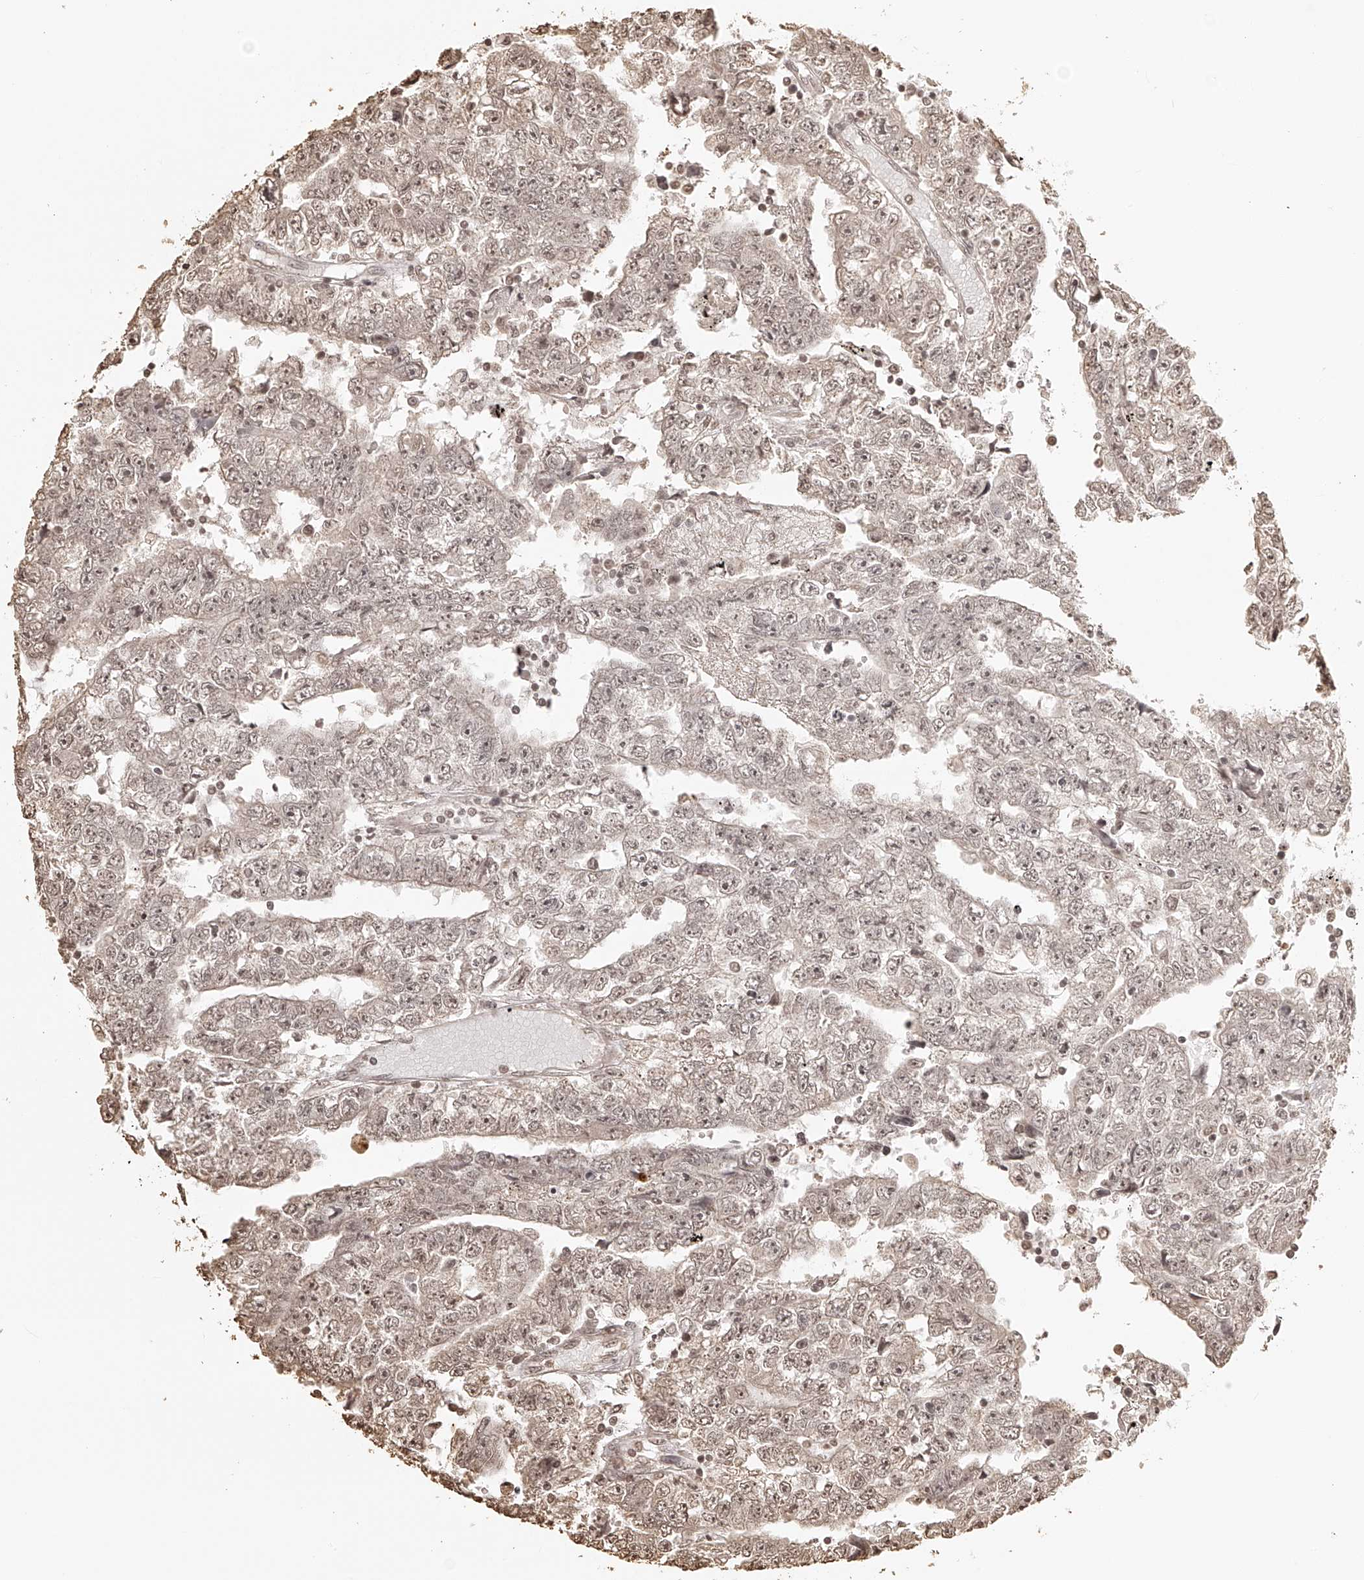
{"staining": {"intensity": "weak", "quantity": ">75%", "location": "nuclear"}, "tissue": "testis cancer", "cell_type": "Tumor cells", "image_type": "cancer", "snomed": [{"axis": "morphology", "description": "Carcinoma, Embryonal, NOS"}, {"axis": "topography", "description": "Testis"}], "caption": "Embryonal carcinoma (testis) stained with a protein marker displays weak staining in tumor cells.", "gene": "ZNF503", "patient": {"sex": "male", "age": 25}}